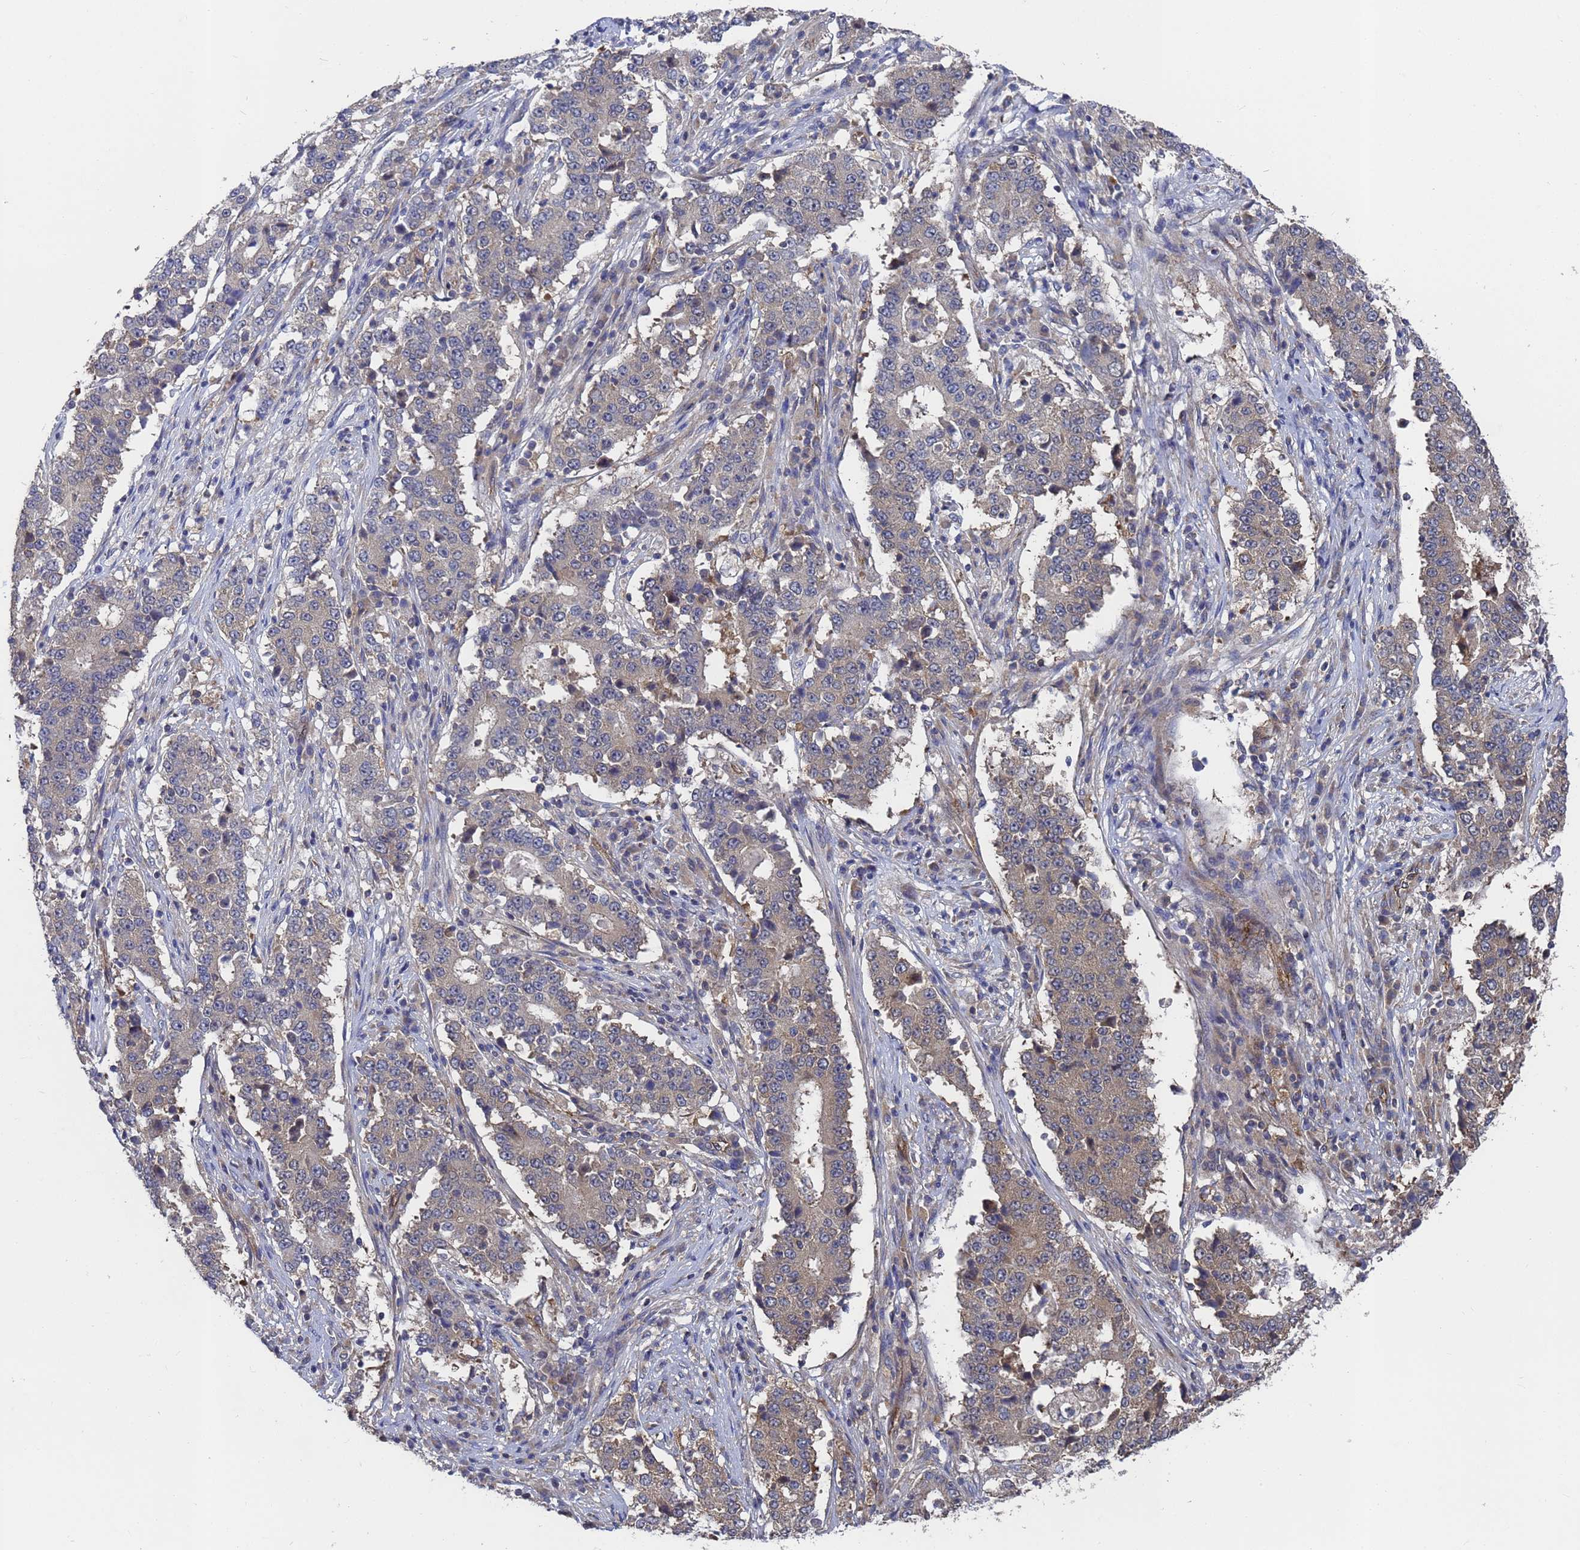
{"staining": {"intensity": "weak", "quantity": "25%-75%", "location": "cytoplasmic/membranous"}, "tissue": "stomach cancer", "cell_type": "Tumor cells", "image_type": "cancer", "snomed": [{"axis": "morphology", "description": "Adenocarcinoma, NOS"}, {"axis": "topography", "description": "Stomach"}], "caption": "Stomach cancer was stained to show a protein in brown. There is low levels of weak cytoplasmic/membranous expression in about 25%-75% of tumor cells.", "gene": "ALS2CL", "patient": {"sex": "male", "age": 59}}